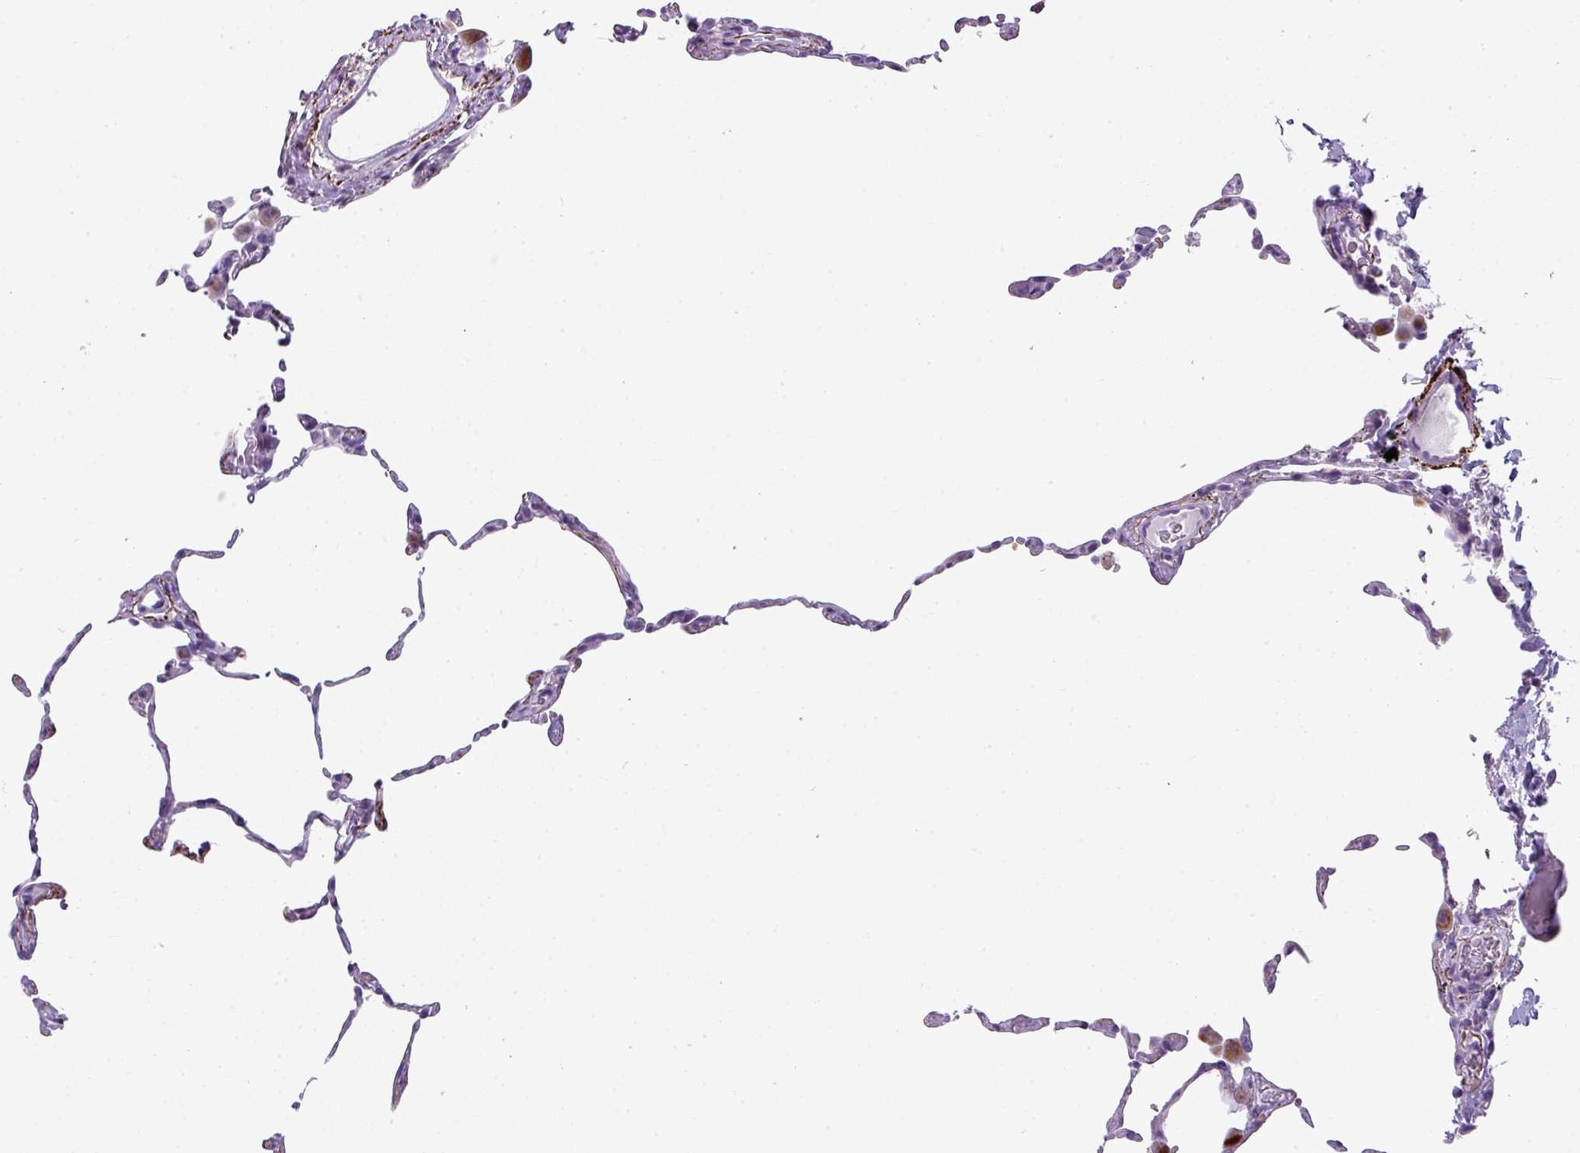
{"staining": {"intensity": "negative", "quantity": "none", "location": "none"}, "tissue": "lung", "cell_type": "Alveolar cells", "image_type": "normal", "snomed": [{"axis": "morphology", "description": "Normal tissue, NOS"}, {"axis": "topography", "description": "Lung"}], "caption": "Immunohistochemistry photomicrograph of normal lung stained for a protein (brown), which shows no positivity in alveolar cells. (Brightfield microscopy of DAB immunohistochemistry (IHC) at high magnification).", "gene": "ZNF568", "patient": {"sex": "female", "age": 57}}